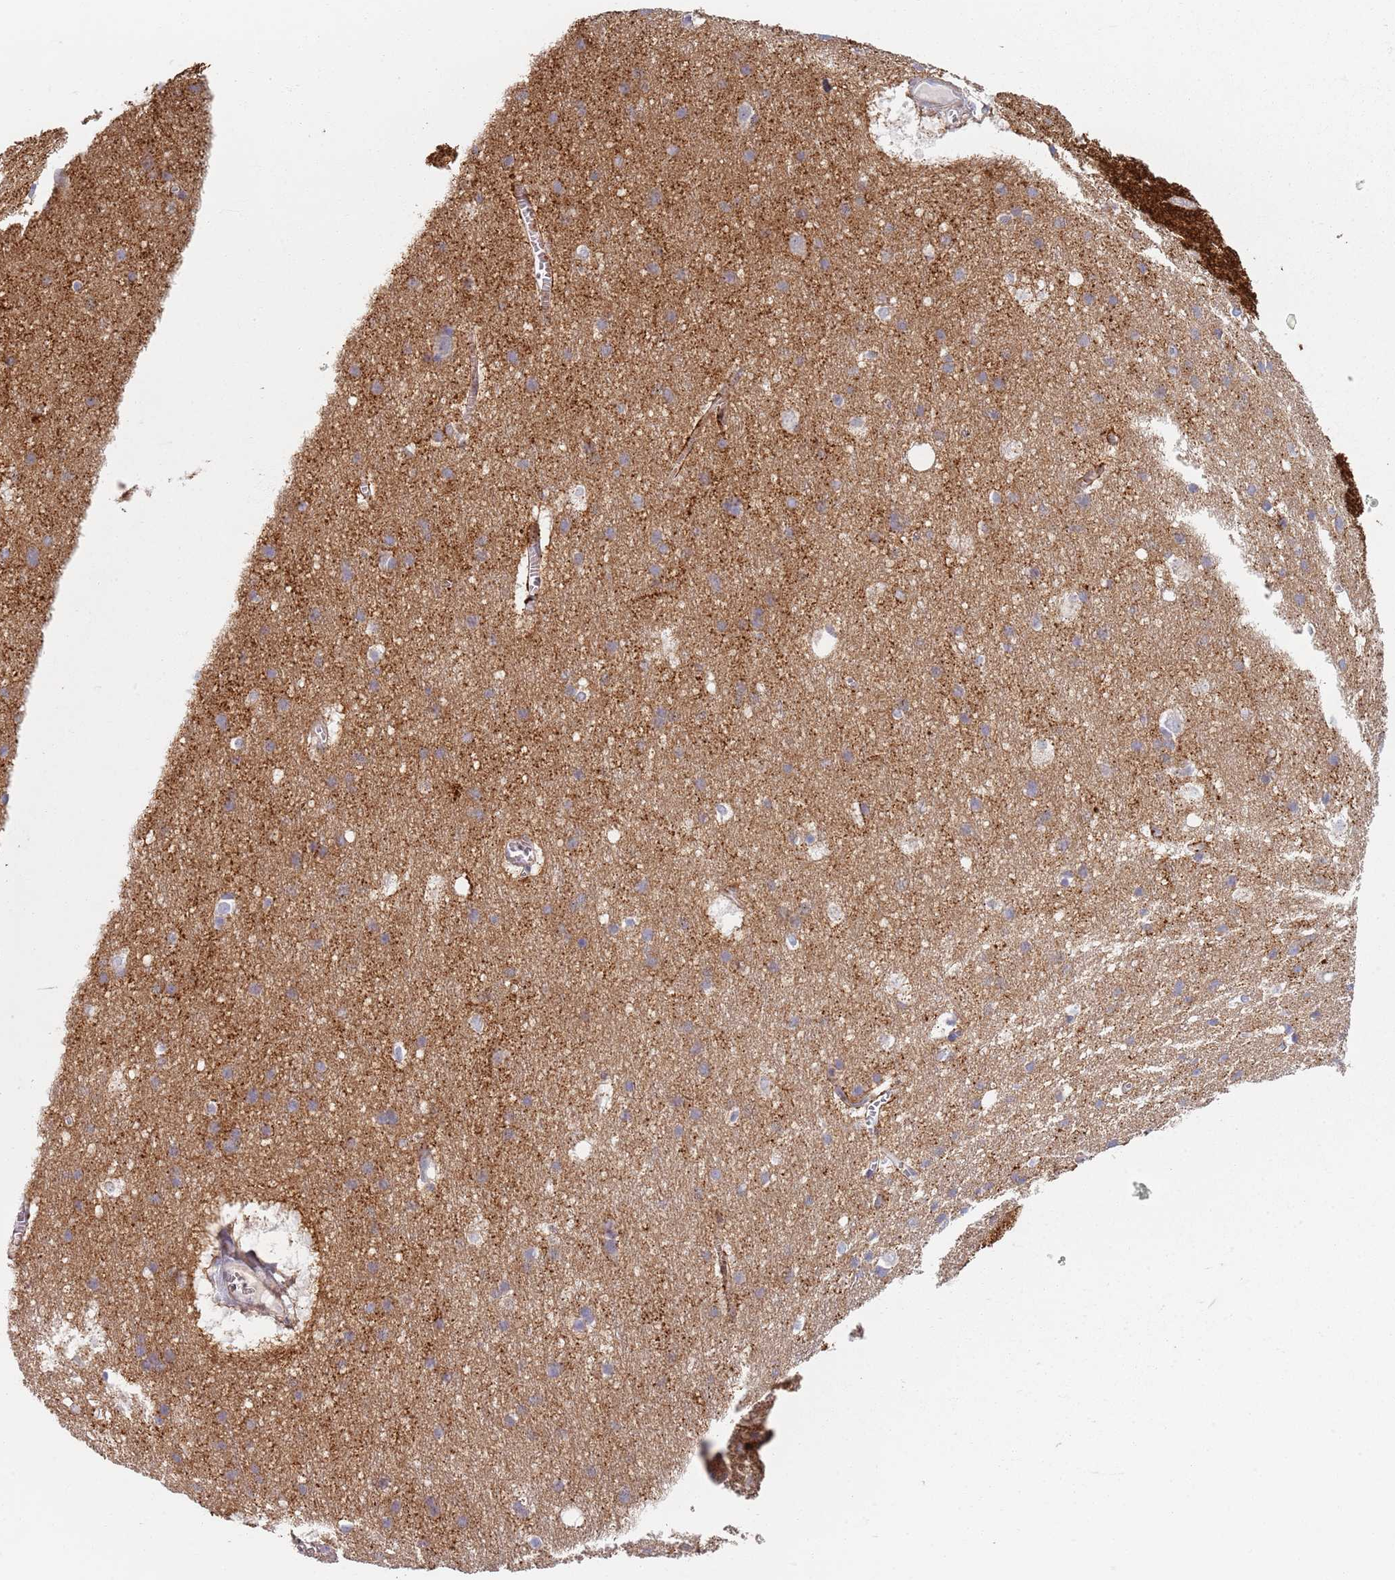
{"staining": {"intensity": "negative", "quantity": "none", "location": "none"}, "tissue": "cerebral cortex", "cell_type": "Endothelial cells", "image_type": "normal", "snomed": [{"axis": "morphology", "description": "Normal tissue, NOS"}, {"axis": "topography", "description": "Cerebral cortex"}], "caption": "The histopathology image reveals no significant expression in endothelial cells of cerebral cortex.", "gene": "SYNGR3", "patient": {"sex": "male", "age": 54}}